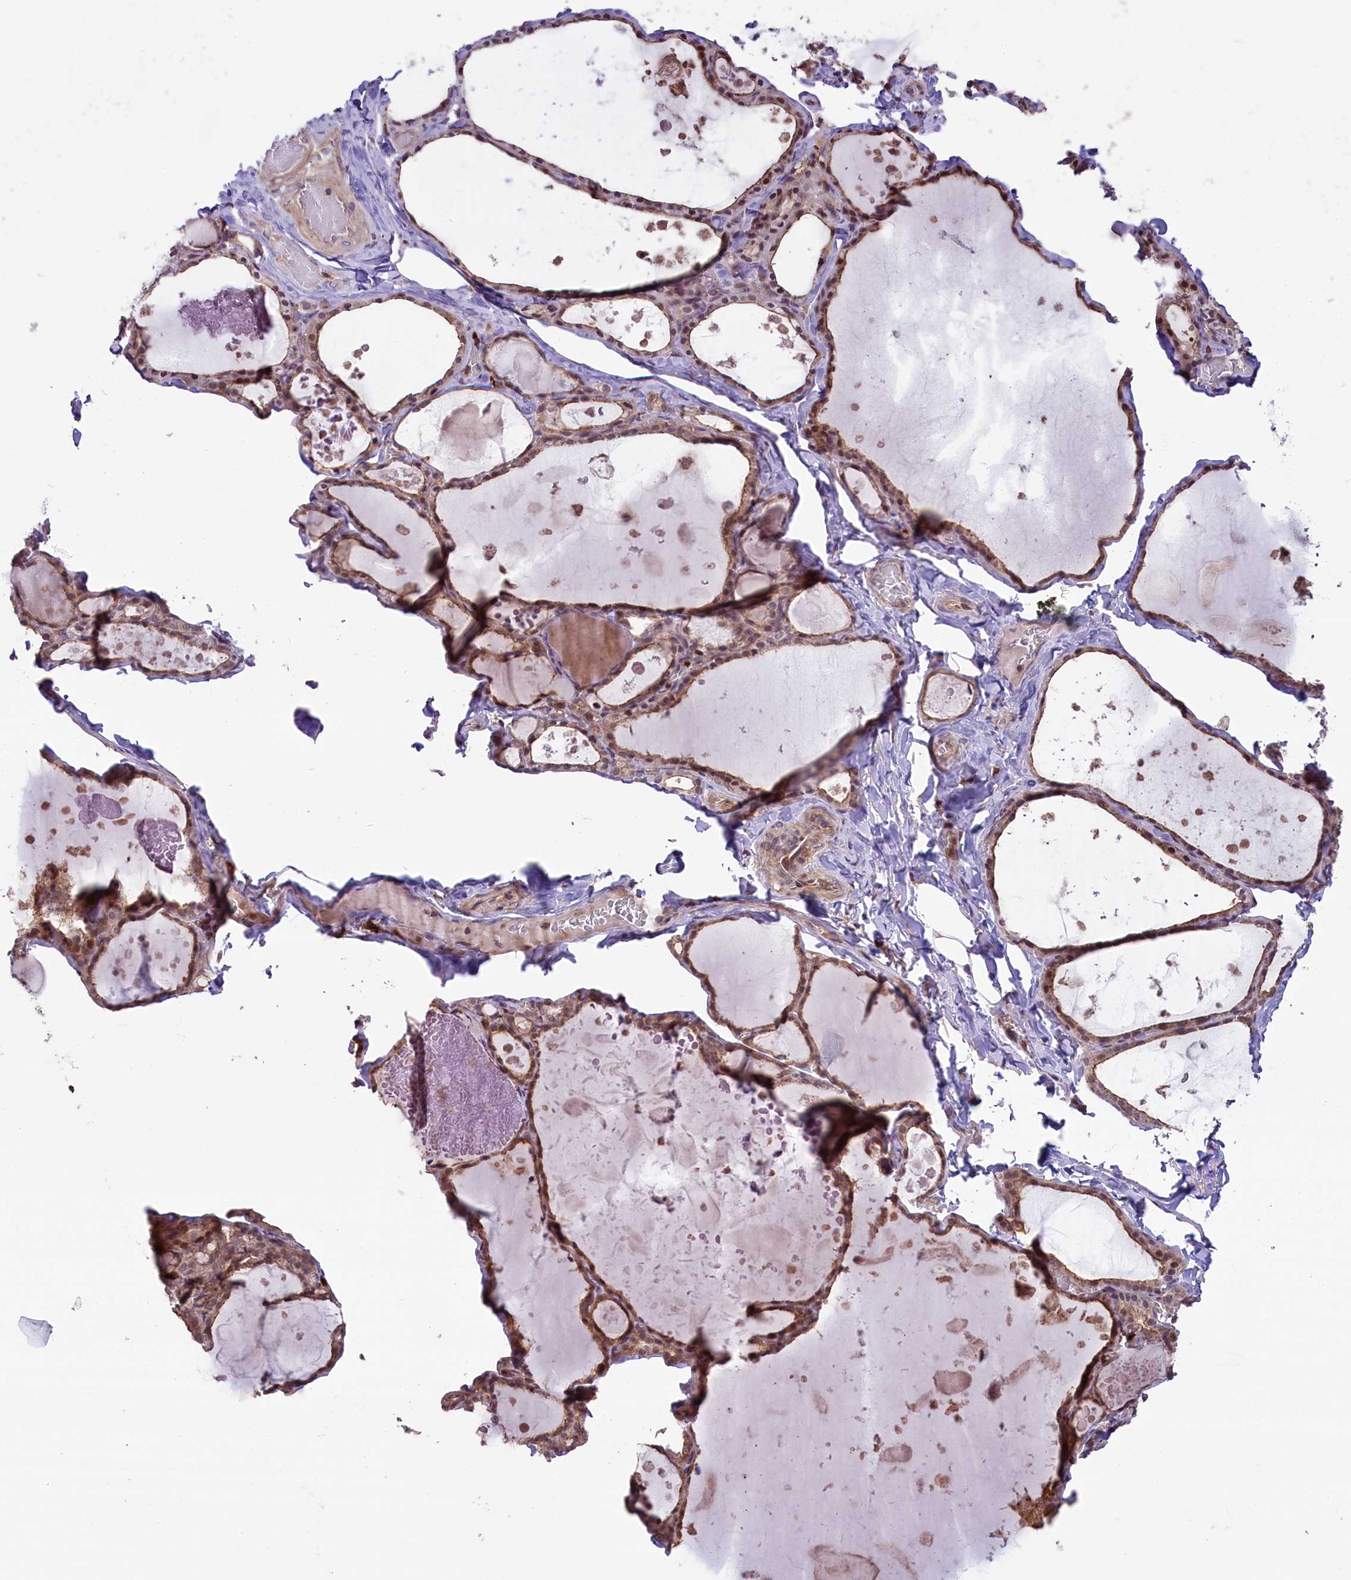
{"staining": {"intensity": "moderate", "quantity": ">75%", "location": "cytoplasmic/membranous,nuclear"}, "tissue": "thyroid gland", "cell_type": "Glandular cells", "image_type": "normal", "snomed": [{"axis": "morphology", "description": "Normal tissue, NOS"}, {"axis": "topography", "description": "Thyroid gland"}], "caption": "A medium amount of moderate cytoplasmic/membranous,nuclear positivity is seen in approximately >75% of glandular cells in normal thyroid gland.", "gene": "RIC8A", "patient": {"sex": "male", "age": 56}}